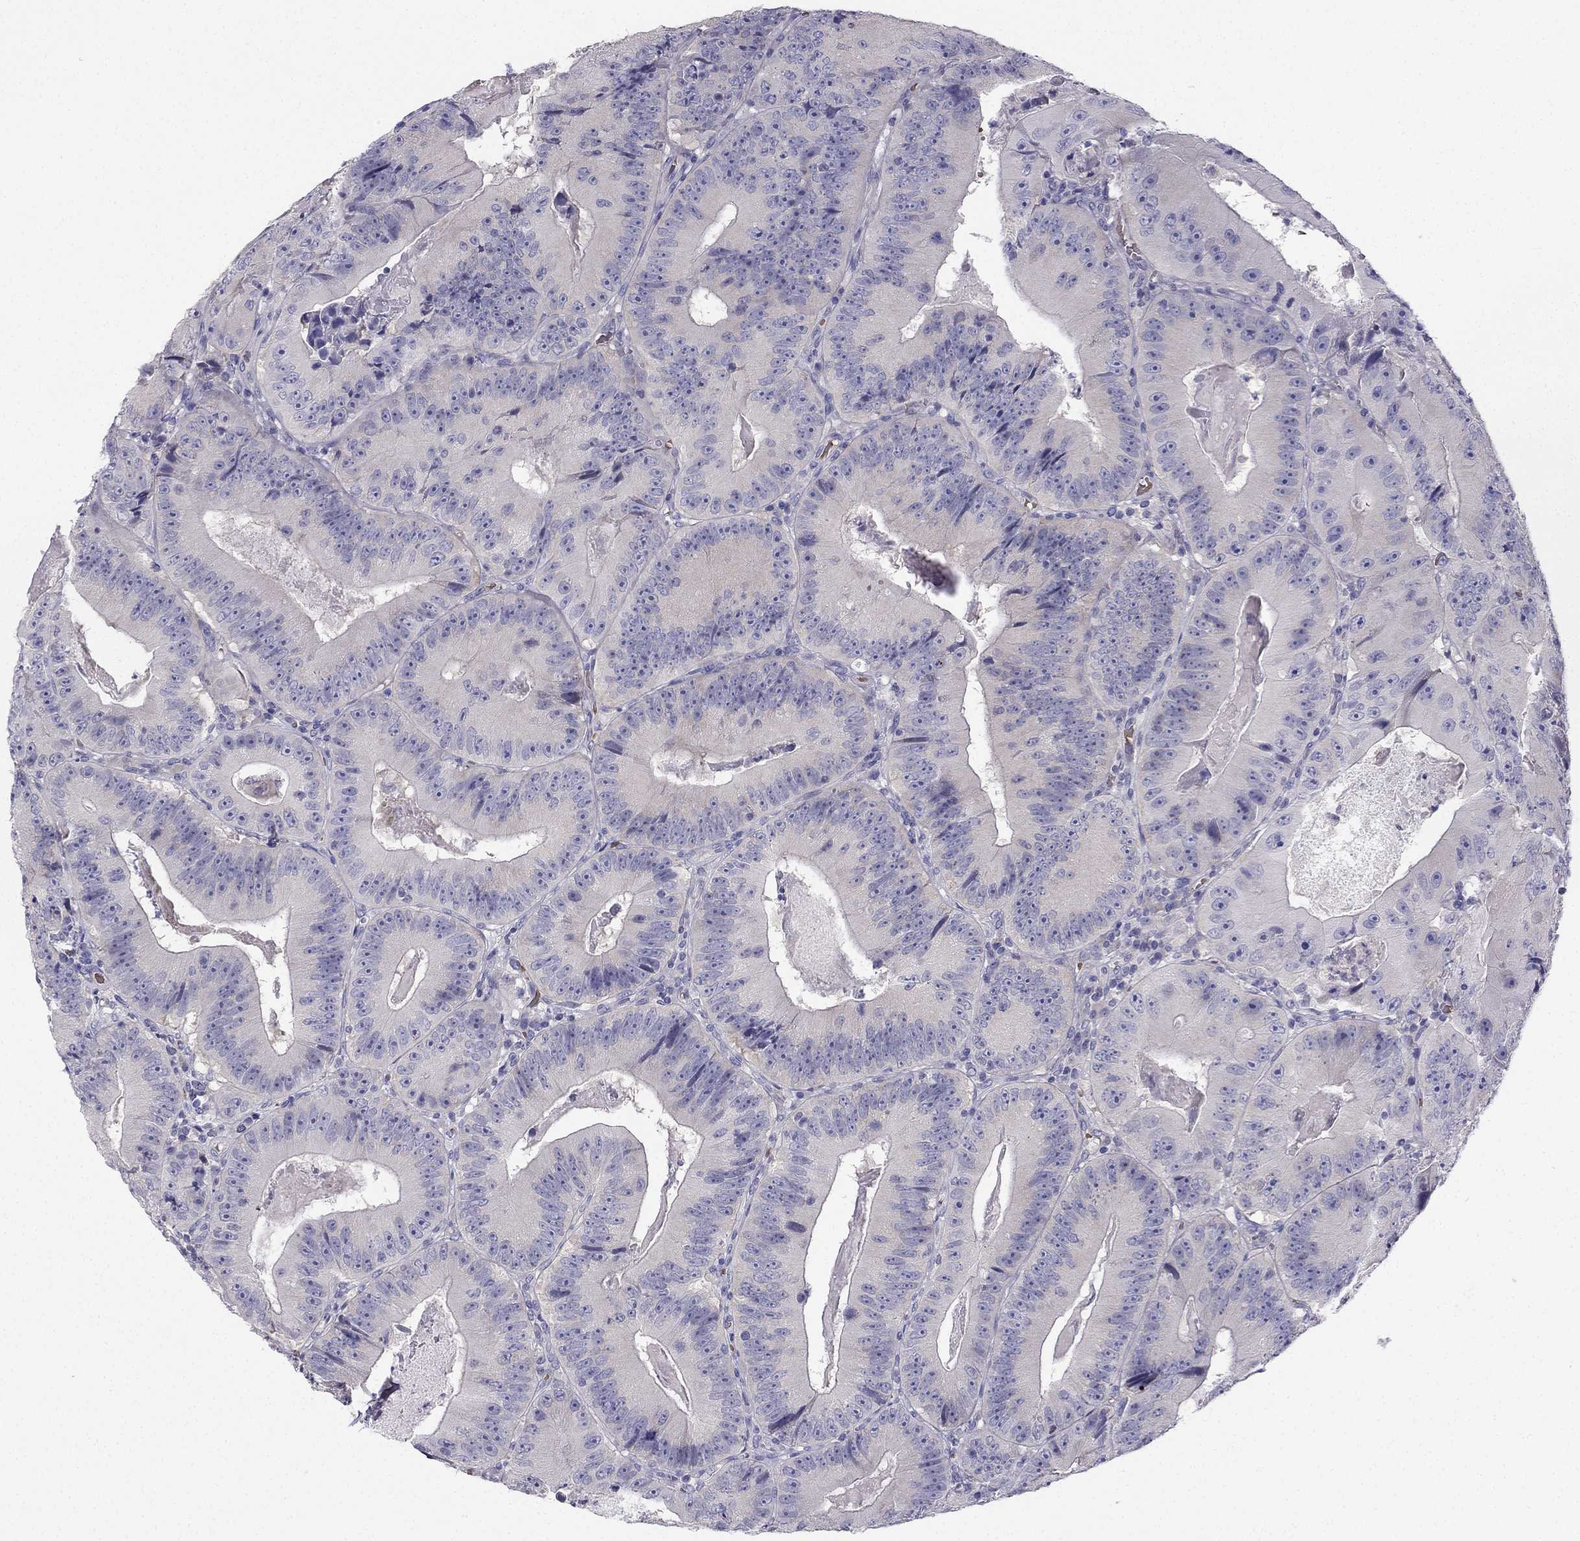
{"staining": {"intensity": "negative", "quantity": "none", "location": "none"}, "tissue": "colorectal cancer", "cell_type": "Tumor cells", "image_type": "cancer", "snomed": [{"axis": "morphology", "description": "Adenocarcinoma, NOS"}, {"axis": "topography", "description": "Colon"}], "caption": "The photomicrograph reveals no significant staining in tumor cells of colorectal adenocarcinoma.", "gene": "RSPH14", "patient": {"sex": "female", "age": 86}}